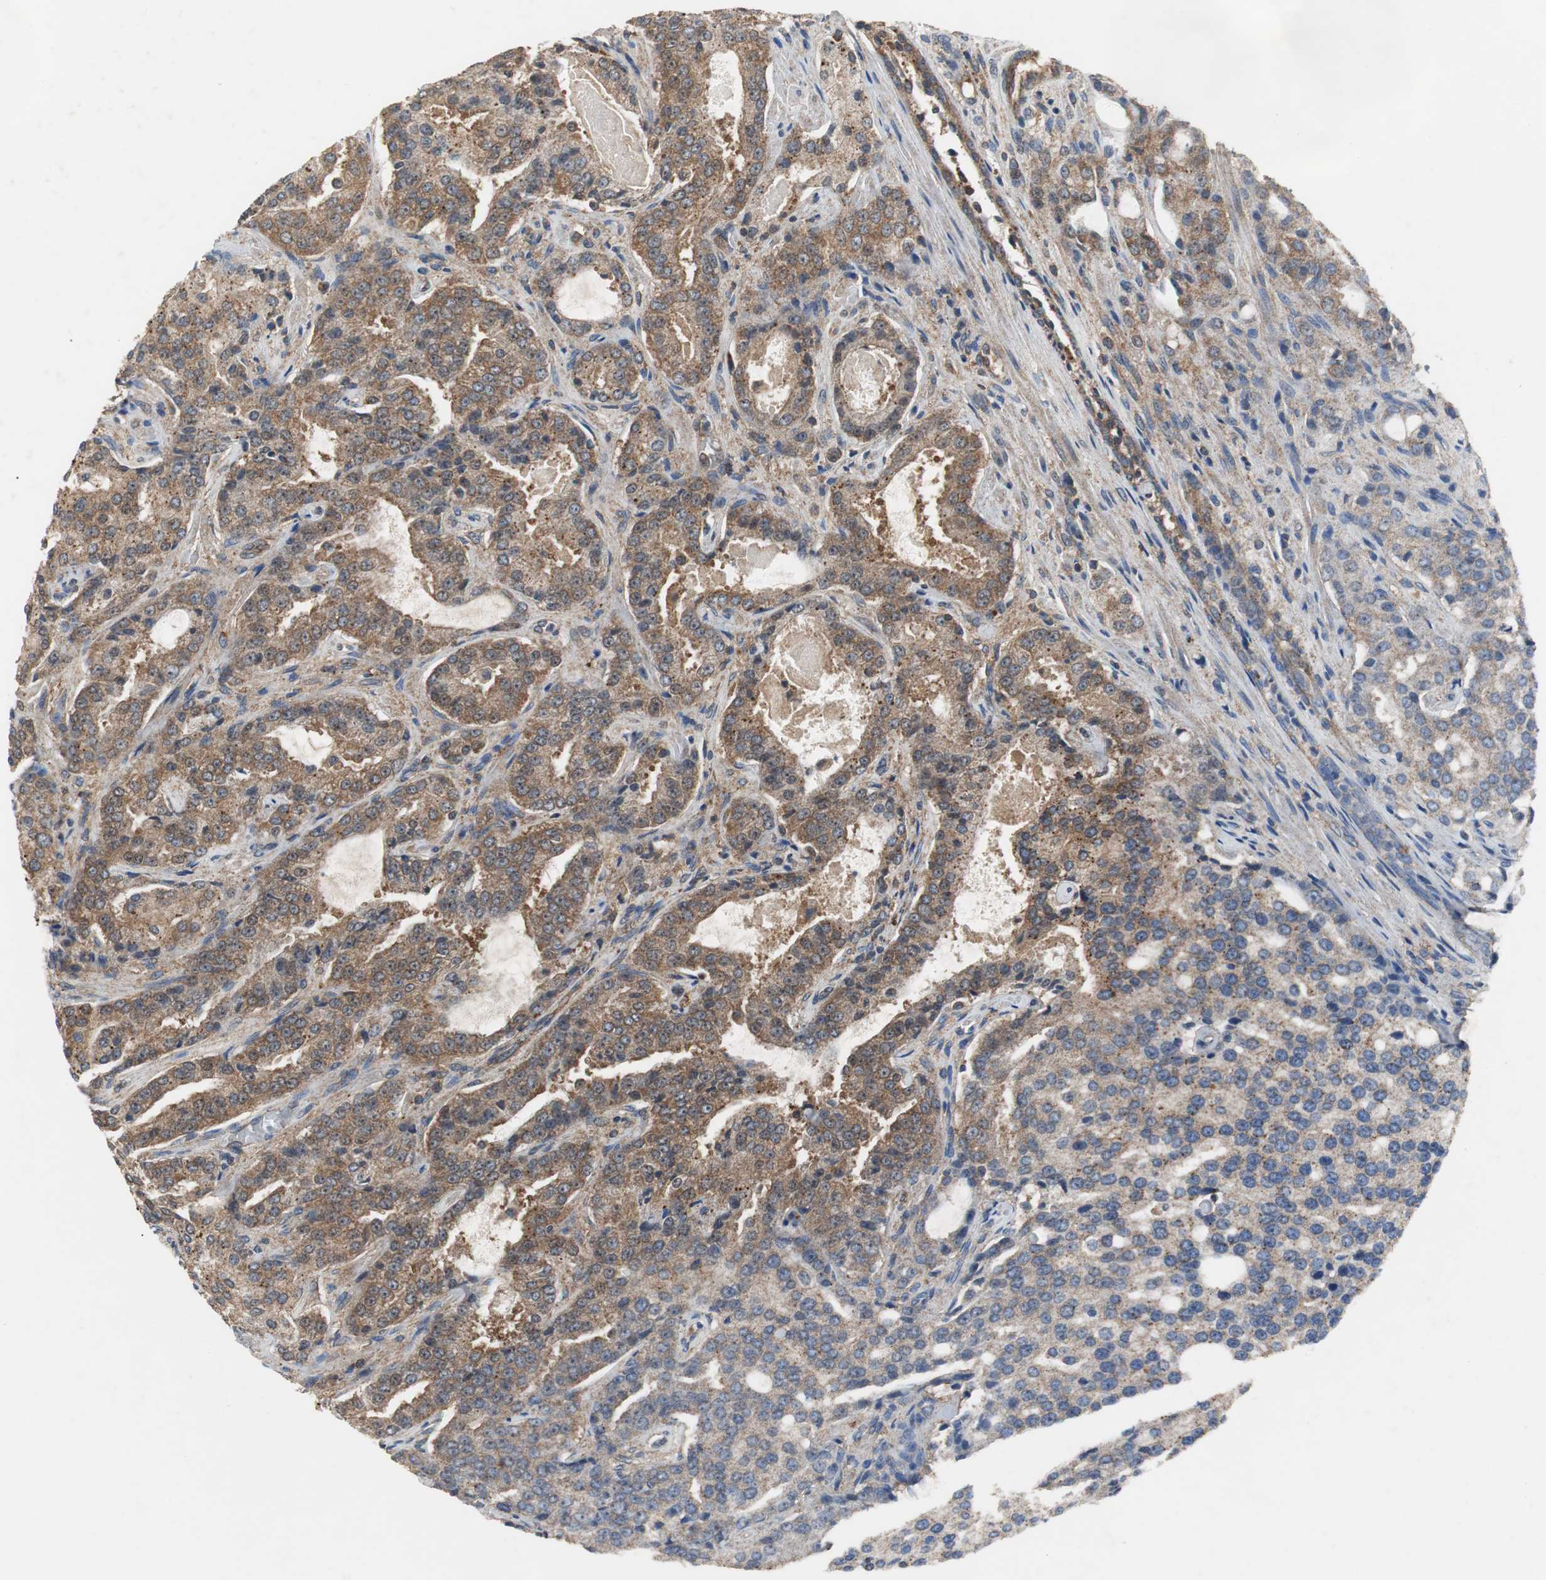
{"staining": {"intensity": "moderate", "quantity": ">75%", "location": "cytoplasmic/membranous"}, "tissue": "prostate cancer", "cell_type": "Tumor cells", "image_type": "cancer", "snomed": [{"axis": "morphology", "description": "Adenocarcinoma, High grade"}, {"axis": "topography", "description": "Prostate"}], "caption": "Prostate cancer stained for a protein (brown) reveals moderate cytoplasmic/membranous positive staining in about >75% of tumor cells.", "gene": "VBP1", "patient": {"sex": "male", "age": 72}}